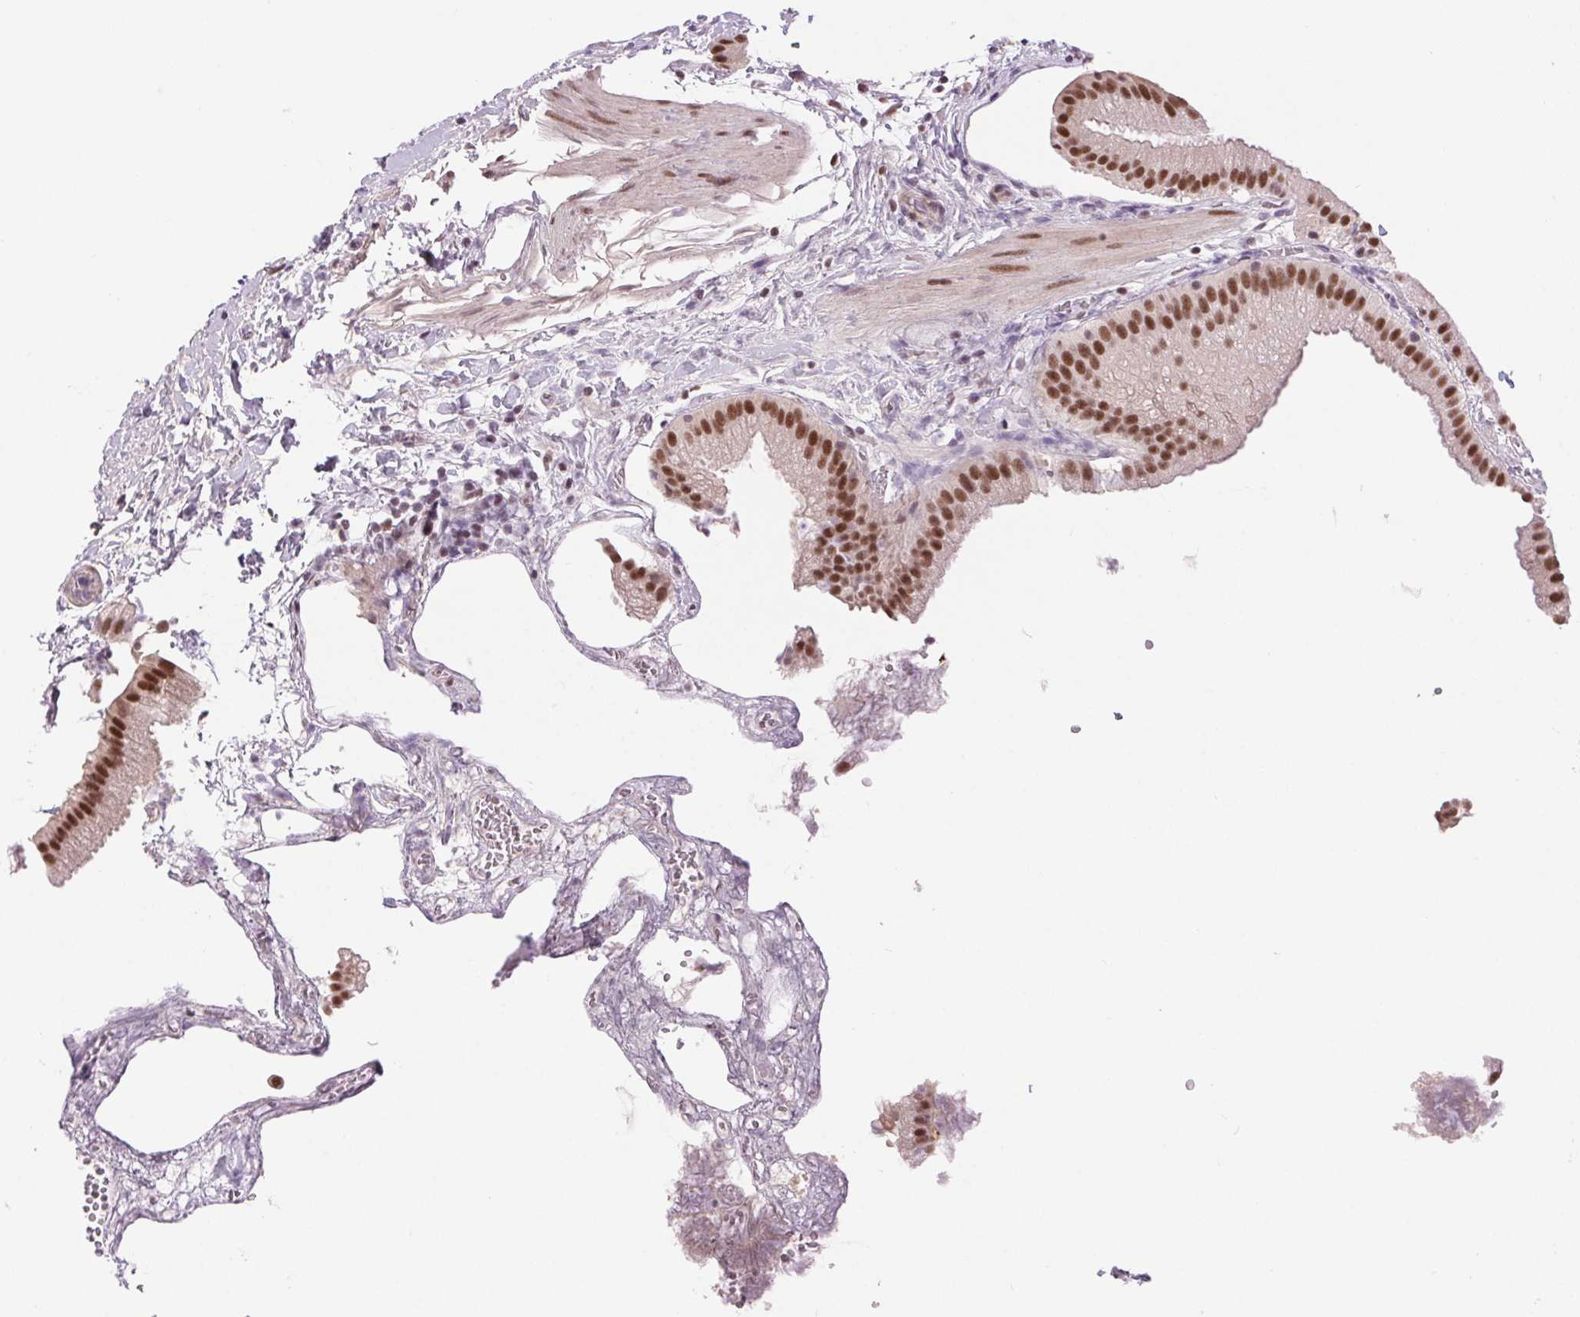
{"staining": {"intensity": "strong", "quantity": ">75%", "location": "nuclear"}, "tissue": "gallbladder", "cell_type": "Glandular cells", "image_type": "normal", "snomed": [{"axis": "morphology", "description": "Normal tissue, NOS"}, {"axis": "topography", "description": "Gallbladder"}], "caption": "Immunohistochemistry (DAB (3,3'-diaminobenzidine)) staining of normal gallbladder exhibits strong nuclear protein staining in approximately >75% of glandular cells.", "gene": "CD2BP2", "patient": {"sex": "female", "age": 63}}